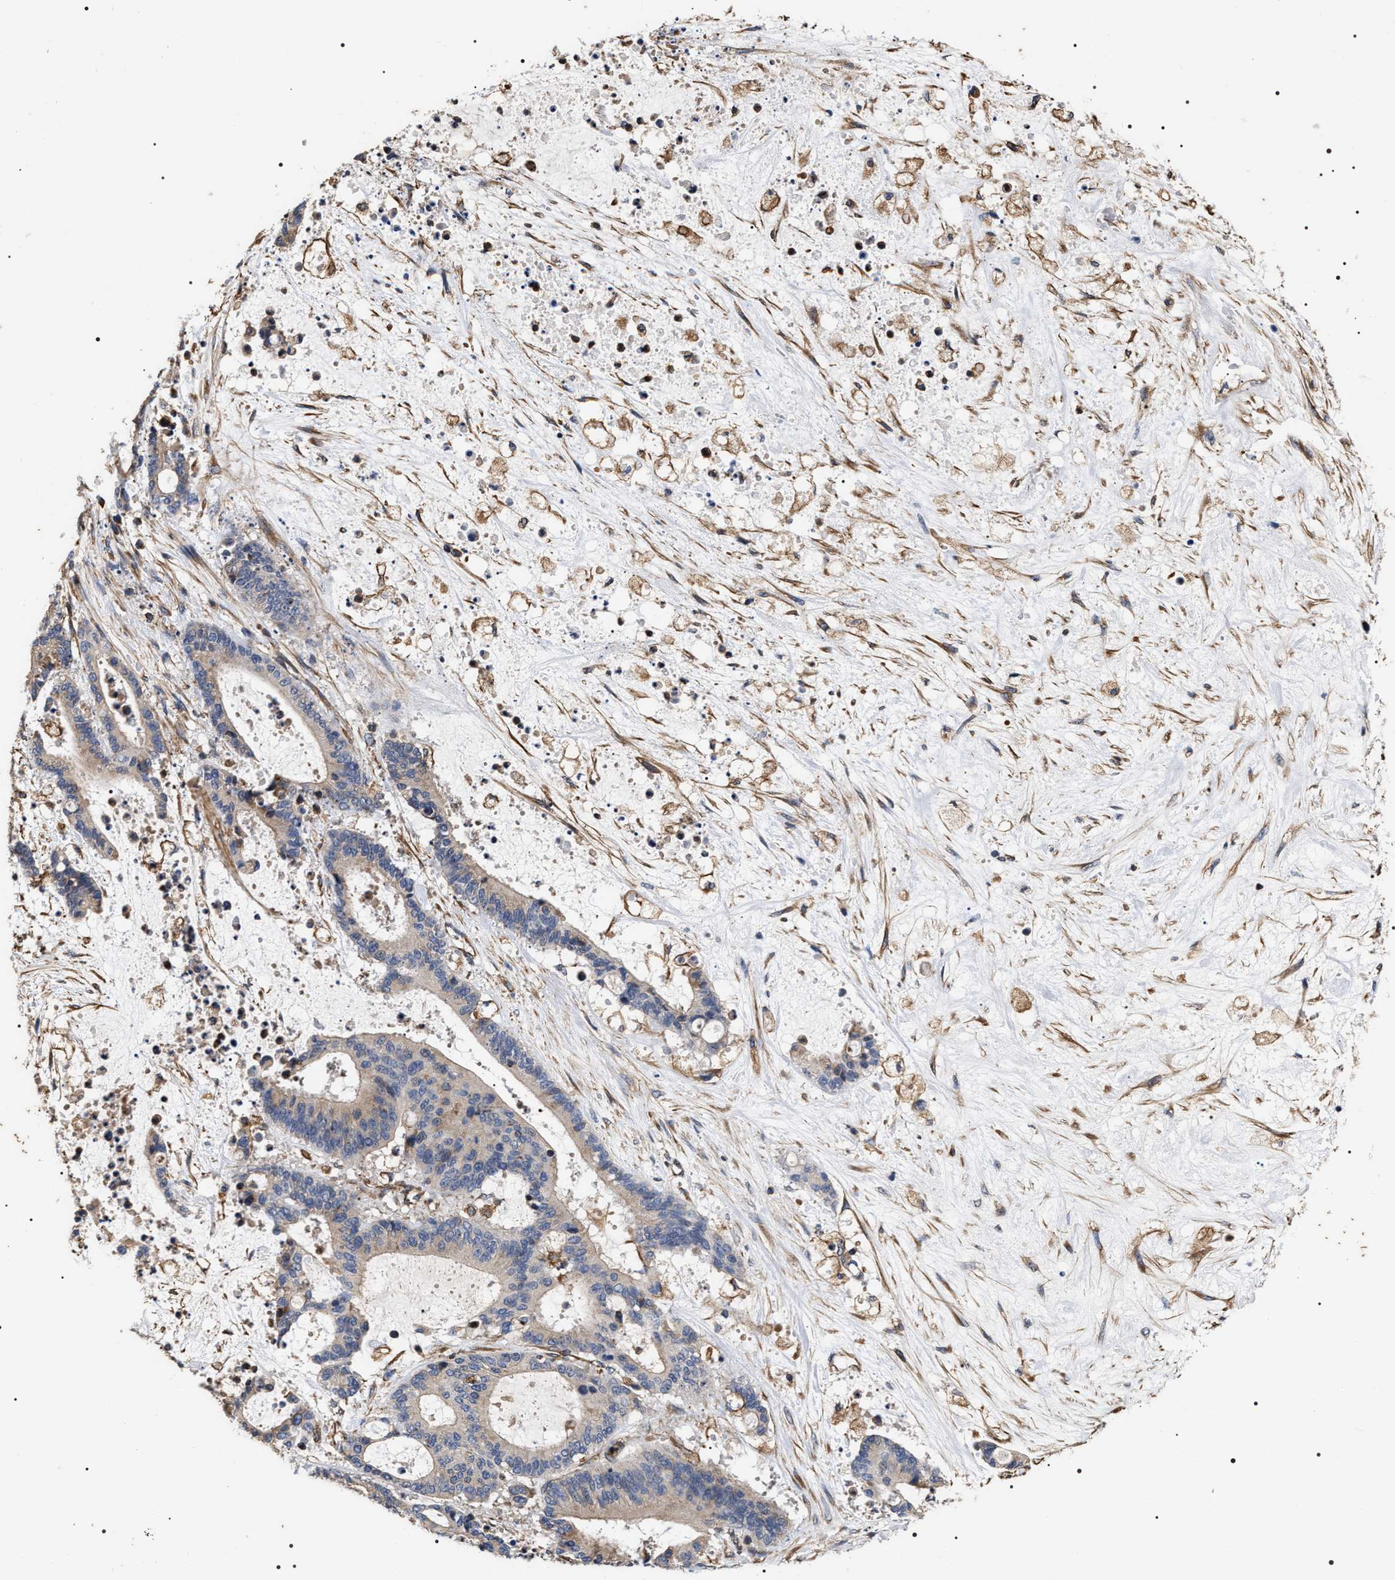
{"staining": {"intensity": "weak", "quantity": ">75%", "location": "cytoplasmic/membranous"}, "tissue": "liver cancer", "cell_type": "Tumor cells", "image_type": "cancer", "snomed": [{"axis": "morphology", "description": "Normal tissue, NOS"}, {"axis": "morphology", "description": "Cholangiocarcinoma"}, {"axis": "topography", "description": "Liver"}, {"axis": "topography", "description": "Peripheral nerve tissue"}], "caption": "Cholangiocarcinoma (liver) stained for a protein (brown) reveals weak cytoplasmic/membranous positive positivity in approximately >75% of tumor cells.", "gene": "TSPAN33", "patient": {"sex": "female", "age": 73}}